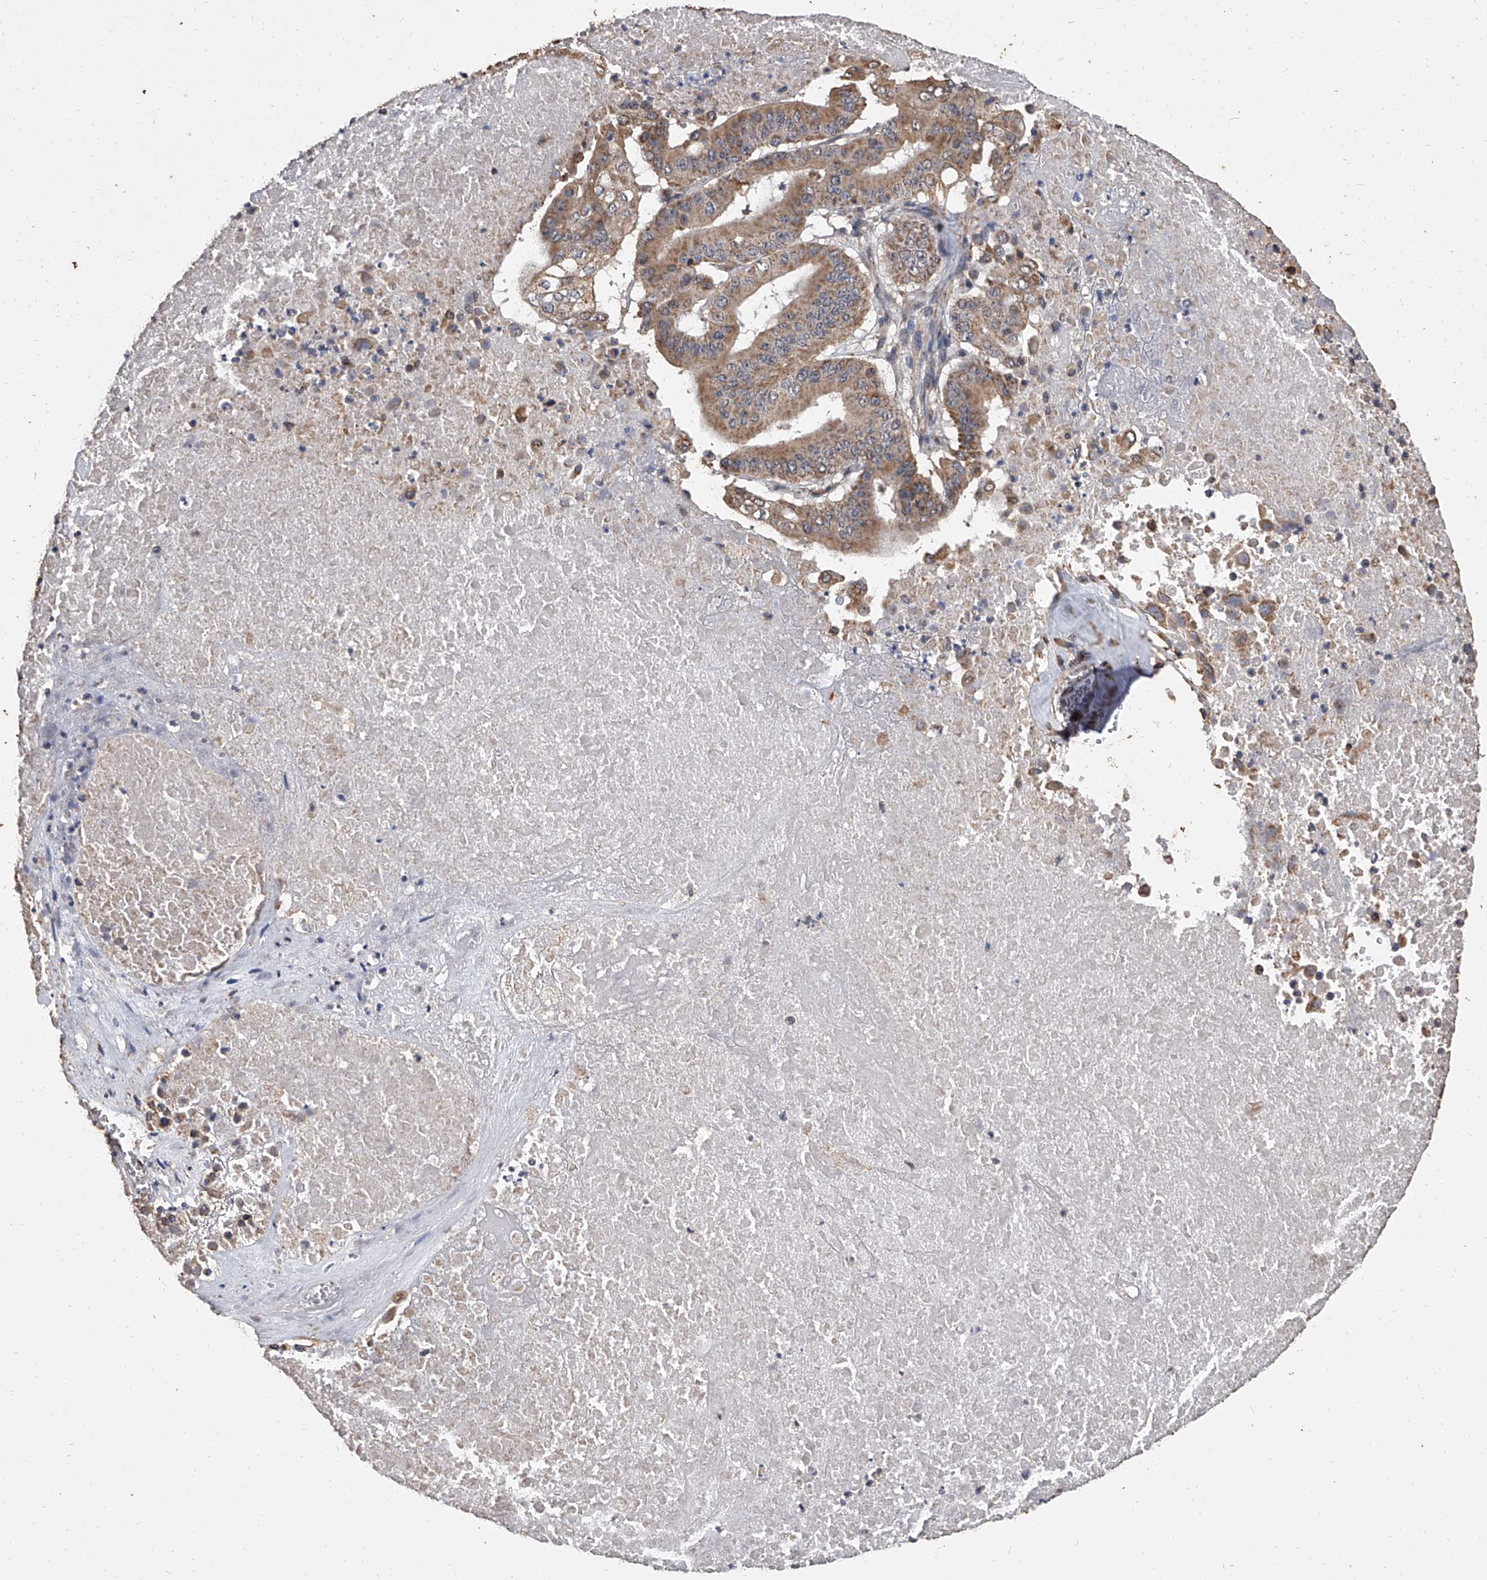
{"staining": {"intensity": "moderate", "quantity": ">75%", "location": "cytoplasmic/membranous"}, "tissue": "pancreatic cancer", "cell_type": "Tumor cells", "image_type": "cancer", "snomed": [{"axis": "morphology", "description": "Adenocarcinoma, NOS"}, {"axis": "topography", "description": "Pancreas"}], "caption": "Moderate cytoplasmic/membranous positivity for a protein is appreciated in about >75% of tumor cells of pancreatic cancer (adenocarcinoma) using immunohistochemistry.", "gene": "MRPL28", "patient": {"sex": "female", "age": 77}}